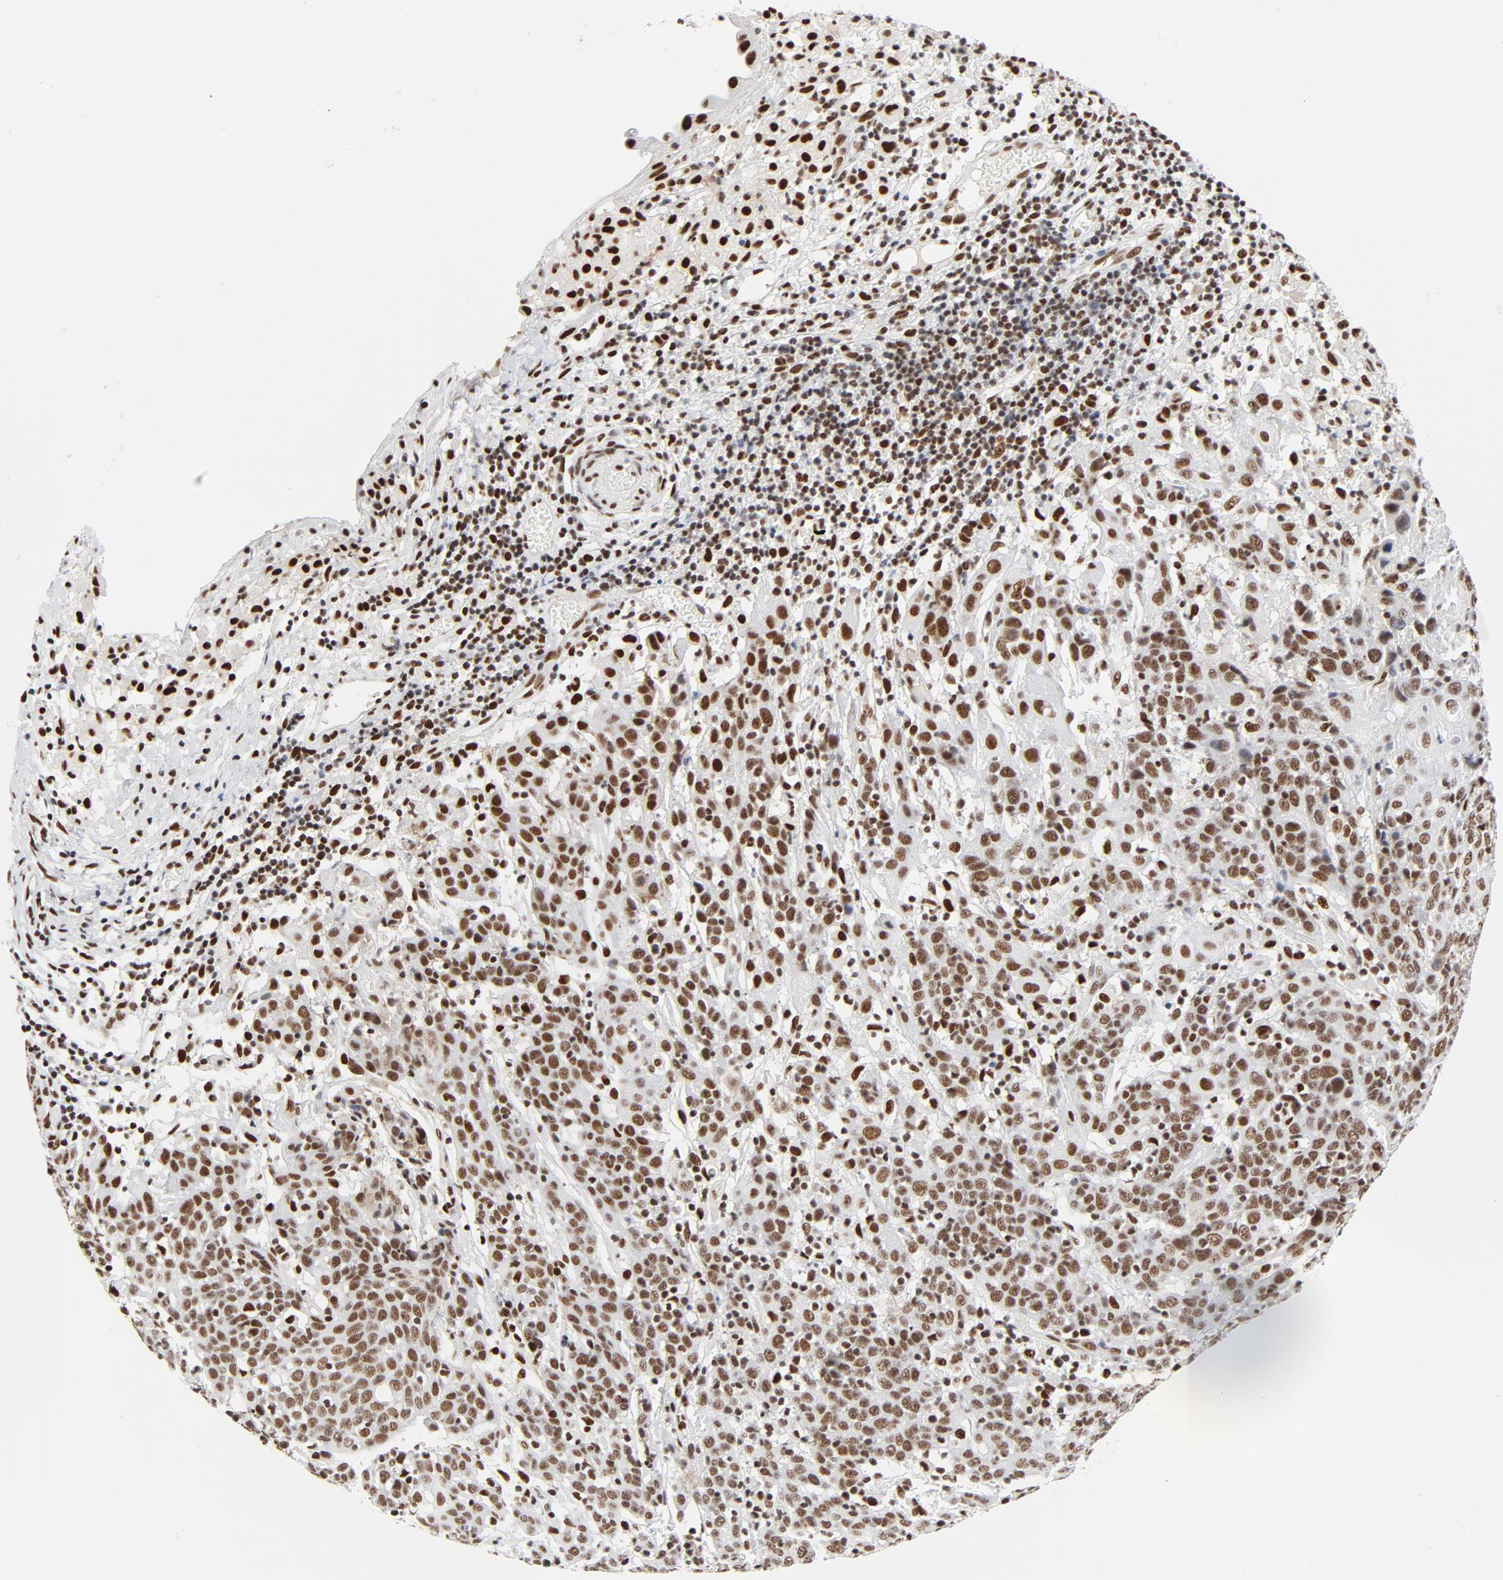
{"staining": {"intensity": "moderate", "quantity": ">75%", "location": "nuclear"}, "tissue": "cervical cancer", "cell_type": "Tumor cells", "image_type": "cancer", "snomed": [{"axis": "morphology", "description": "Normal tissue, NOS"}, {"axis": "morphology", "description": "Squamous cell carcinoma, NOS"}, {"axis": "topography", "description": "Cervix"}], "caption": "Moderate nuclear protein staining is seen in about >75% of tumor cells in cervical cancer. (IHC, brightfield microscopy, high magnification).", "gene": "GTF2H1", "patient": {"sex": "female", "age": 67}}